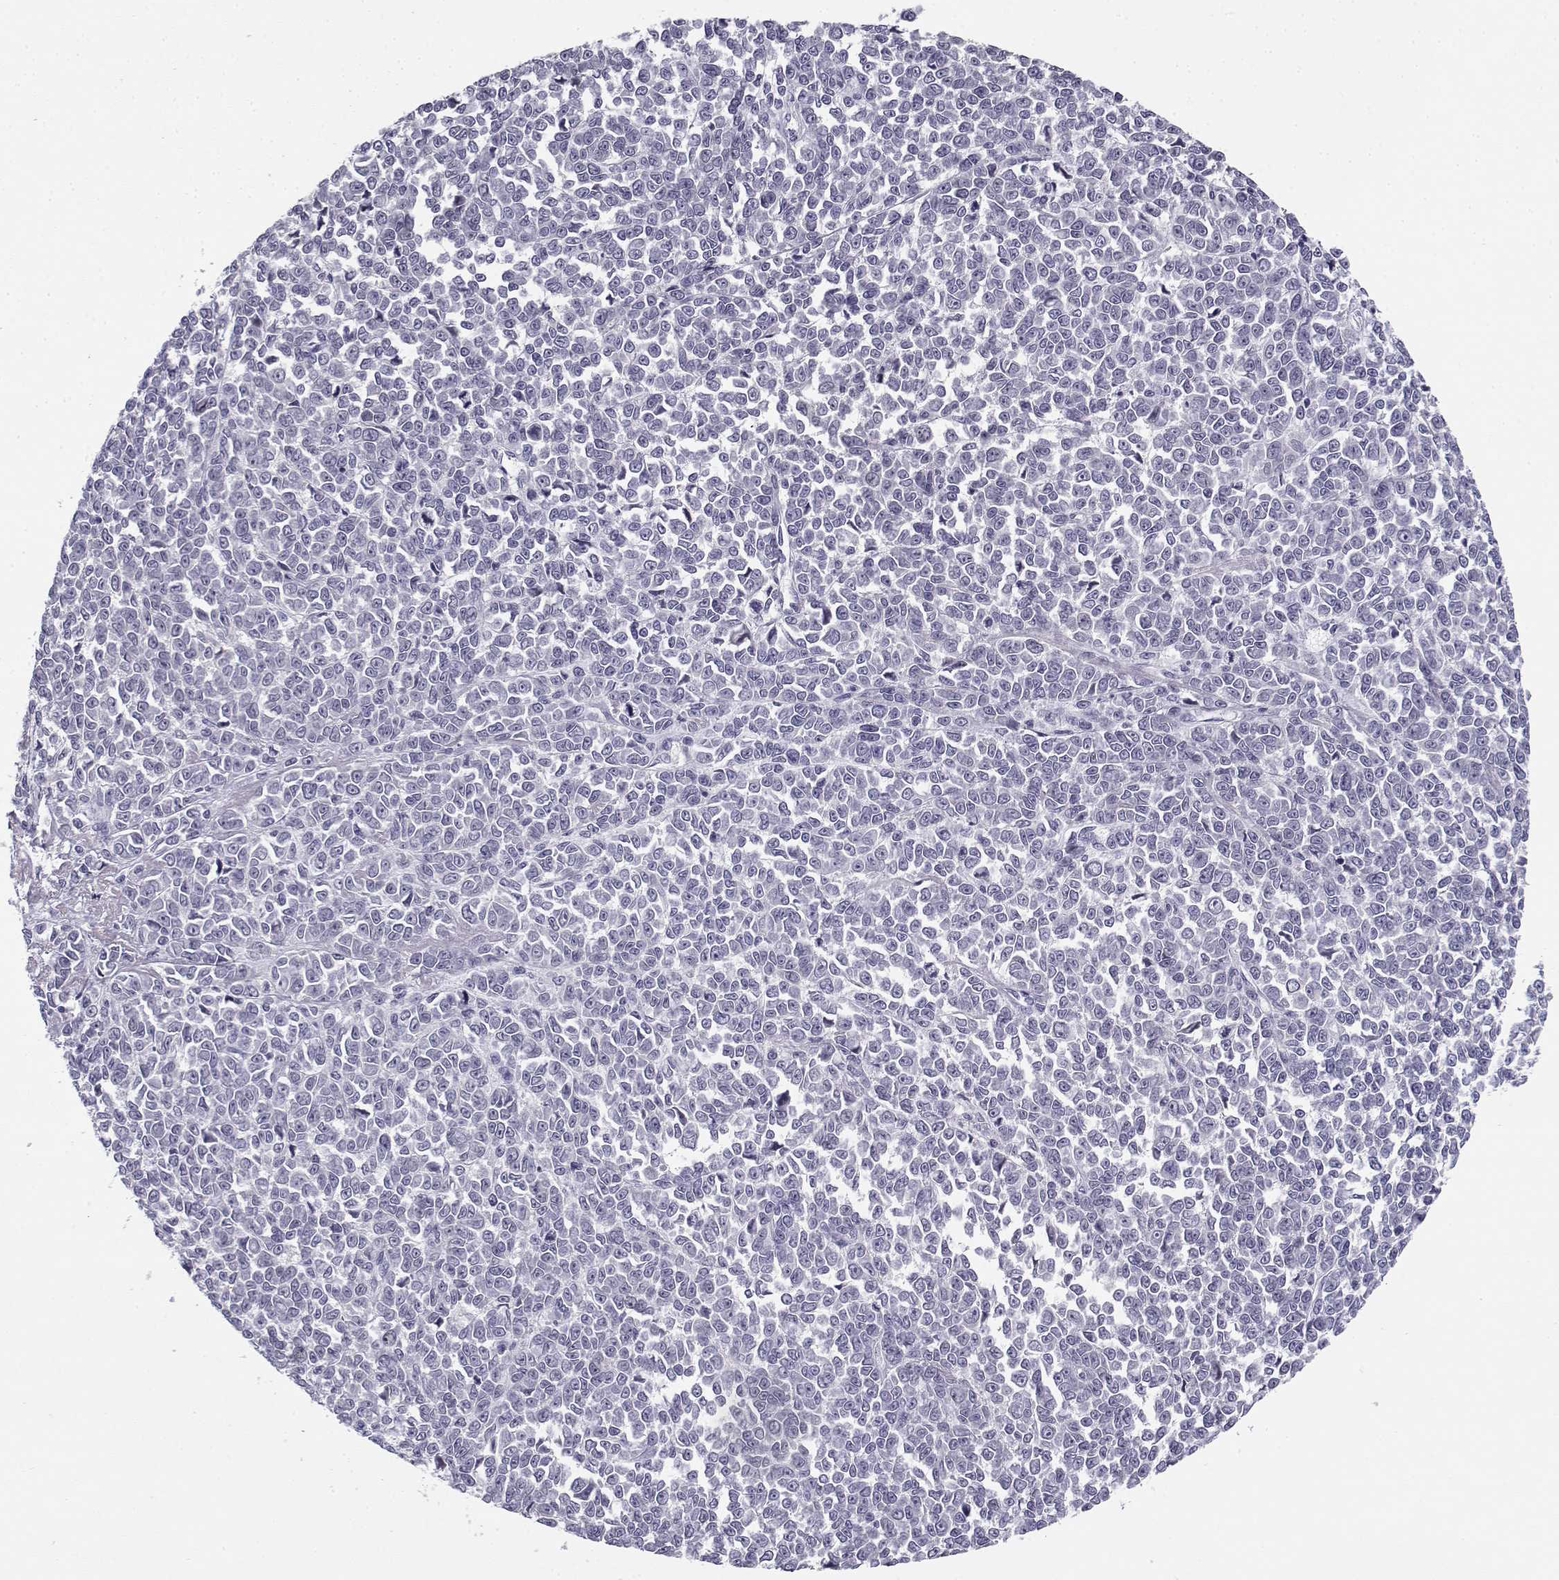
{"staining": {"intensity": "negative", "quantity": "none", "location": "none"}, "tissue": "melanoma", "cell_type": "Tumor cells", "image_type": "cancer", "snomed": [{"axis": "morphology", "description": "Malignant melanoma, NOS"}, {"axis": "topography", "description": "Skin"}], "caption": "Human melanoma stained for a protein using immunohistochemistry (IHC) demonstrates no expression in tumor cells.", "gene": "DDX25", "patient": {"sex": "female", "age": 95}}